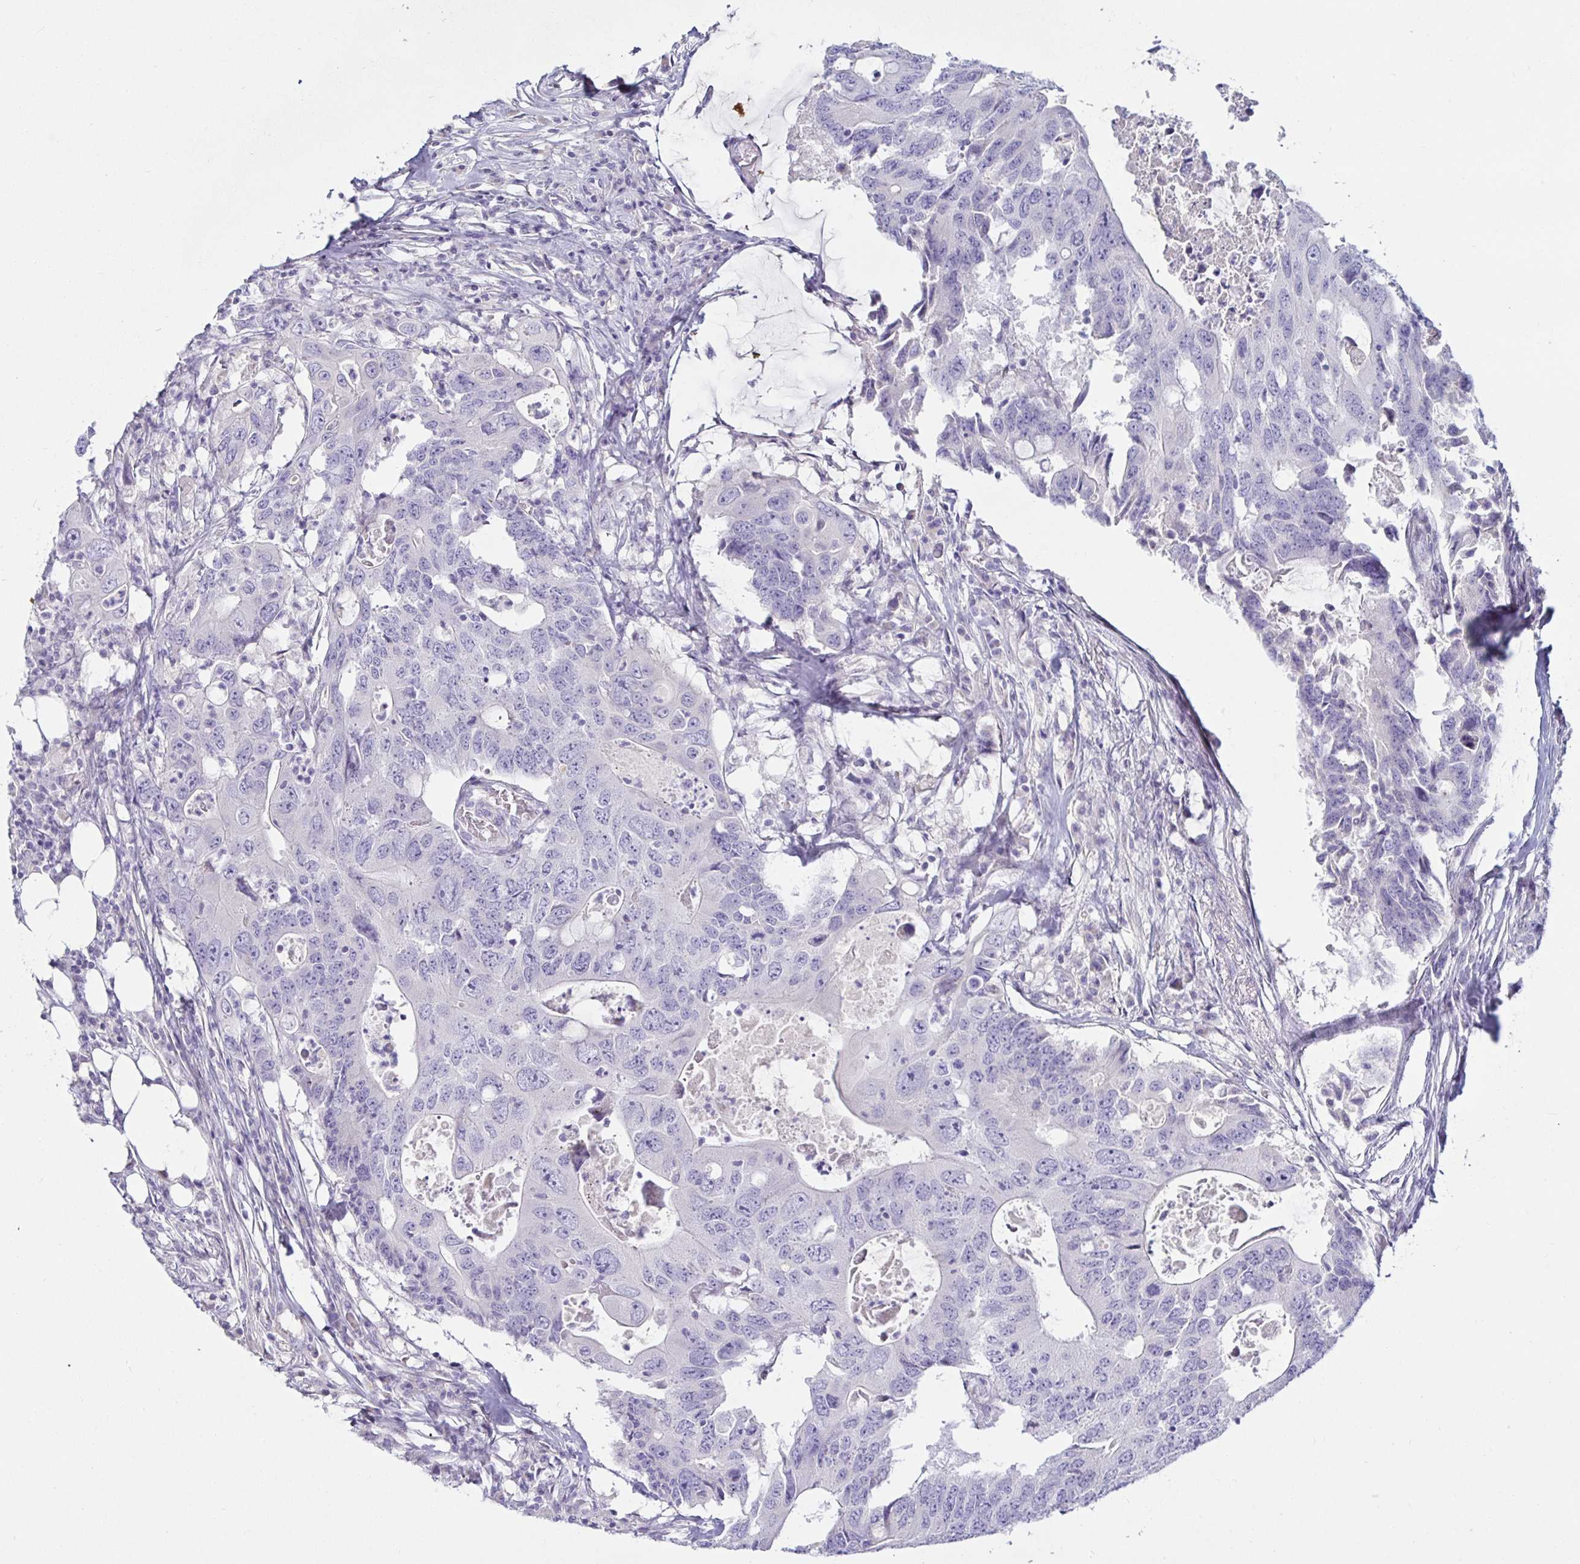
{"staining": {"intensity": "negative", "quantity": "none", "location": "none"}, "tissue": "colorectal cancer", "cell_type": "Tumor cells", "image_type": "cancer", "snomed": [{"axis": "morphology", "description": "Adenocarcinoma, NOS"}, {"axis": "topography", "description": "Colon"}], "caption": "Tumor cells show no significant positivity in colorectal cancer (adenocarcinoma).", "gene": "SPAG4", "patient": {"sex": "male", "age": 71}}